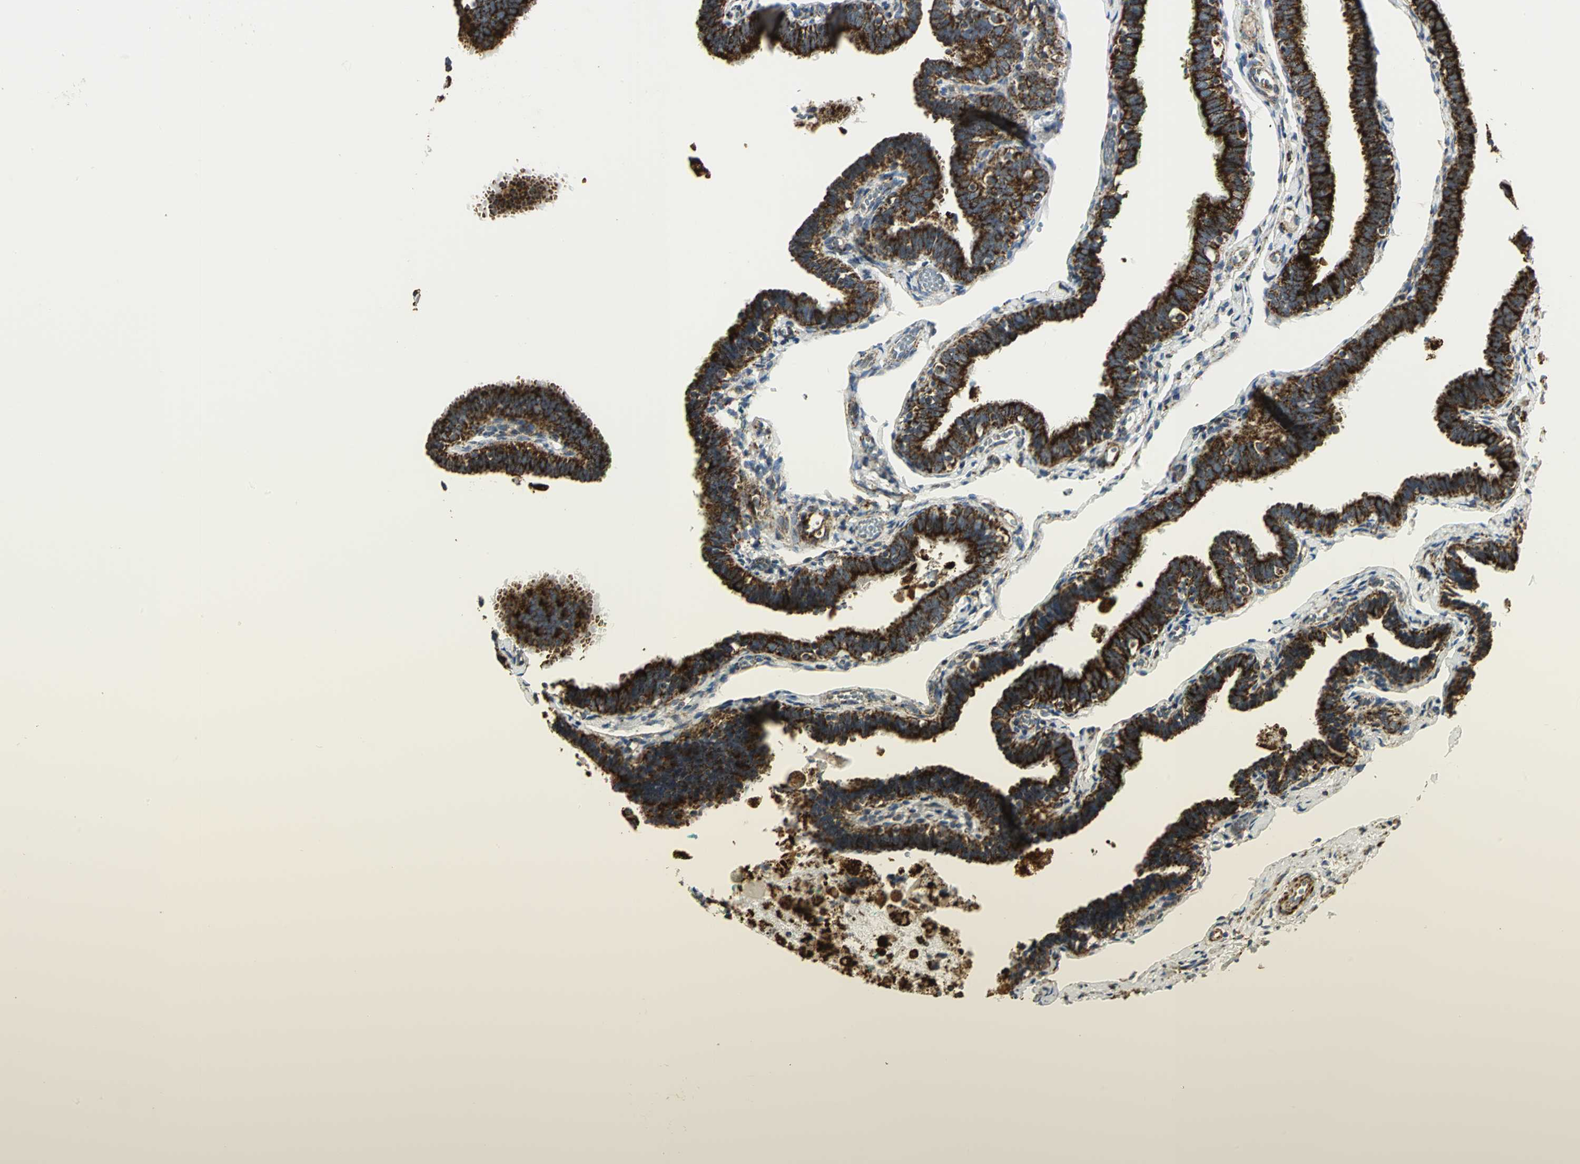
{"staining": {"intensity": "strong", "quantity": ">75%", "location": "cytoplasmic/membranous"}, "tissue": "fallopian tube", "cell_type": "Glandular cells", "image_type": "normal", "snomed": [{"axis": "morphology", "description": "Normal tissue, NOS"}, {"axis": "topography", "description": "Fallopian tube"}], "caption": "Glandular cells demonstrate high levels of strong cytoplasmic/membranous expression in about >75% of cells in normal fallopian tube.", "gene": "VDAC1", "patient": {"sex": "female", "age": 46}}